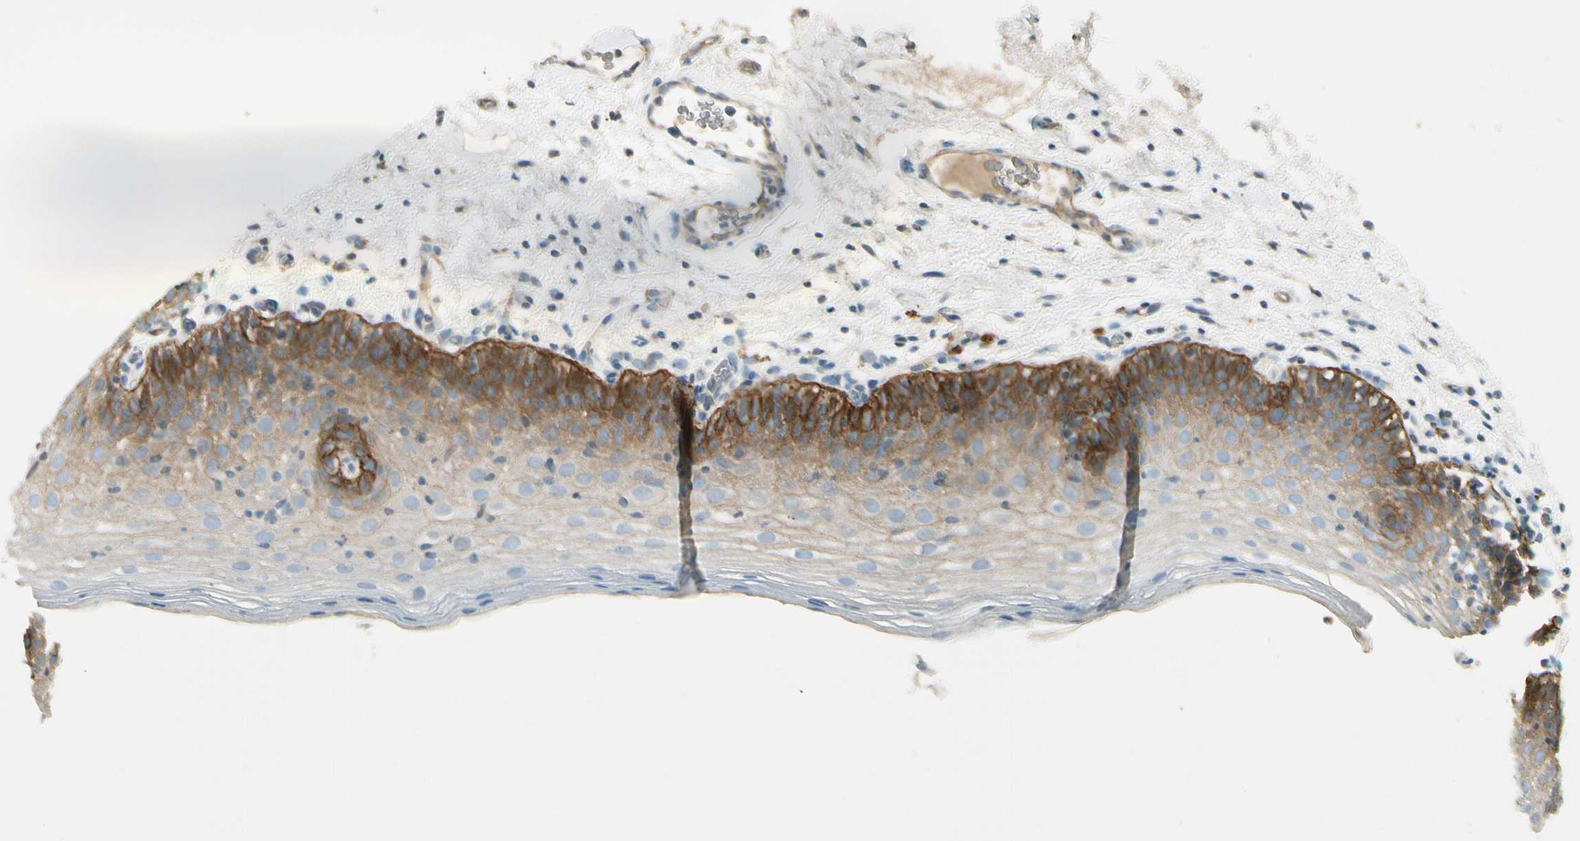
{"staining": {"intensity": "strong", "quantity": "25%-75%", "location": "cytoplasmic/membranous"}, "tissue": "oral mucosa", "cell_type": "Squamous epithelial cells", "image_type": "normal", "snomed": [{"axis": "morphology", "description": "Normal tissue, NOS"}, {"axis": "morphology", "description": "Squamous cell carcinoma, NOS"}, {"axis": "topography", "description": "Skeletal muscle"}, {"axis": "topography", "description": "Oral tissue"}], "caption": "Protein staining reveals strong cytoplasmic/membranous staining in approximately 25%-75% of squamous epithelial cells in benign oral mucosa. (brown staining indicates protein expression, while blue staining denotes nuclei).", "gene": "ITGA3", "patient": {"sex": "male", "age": 71}}